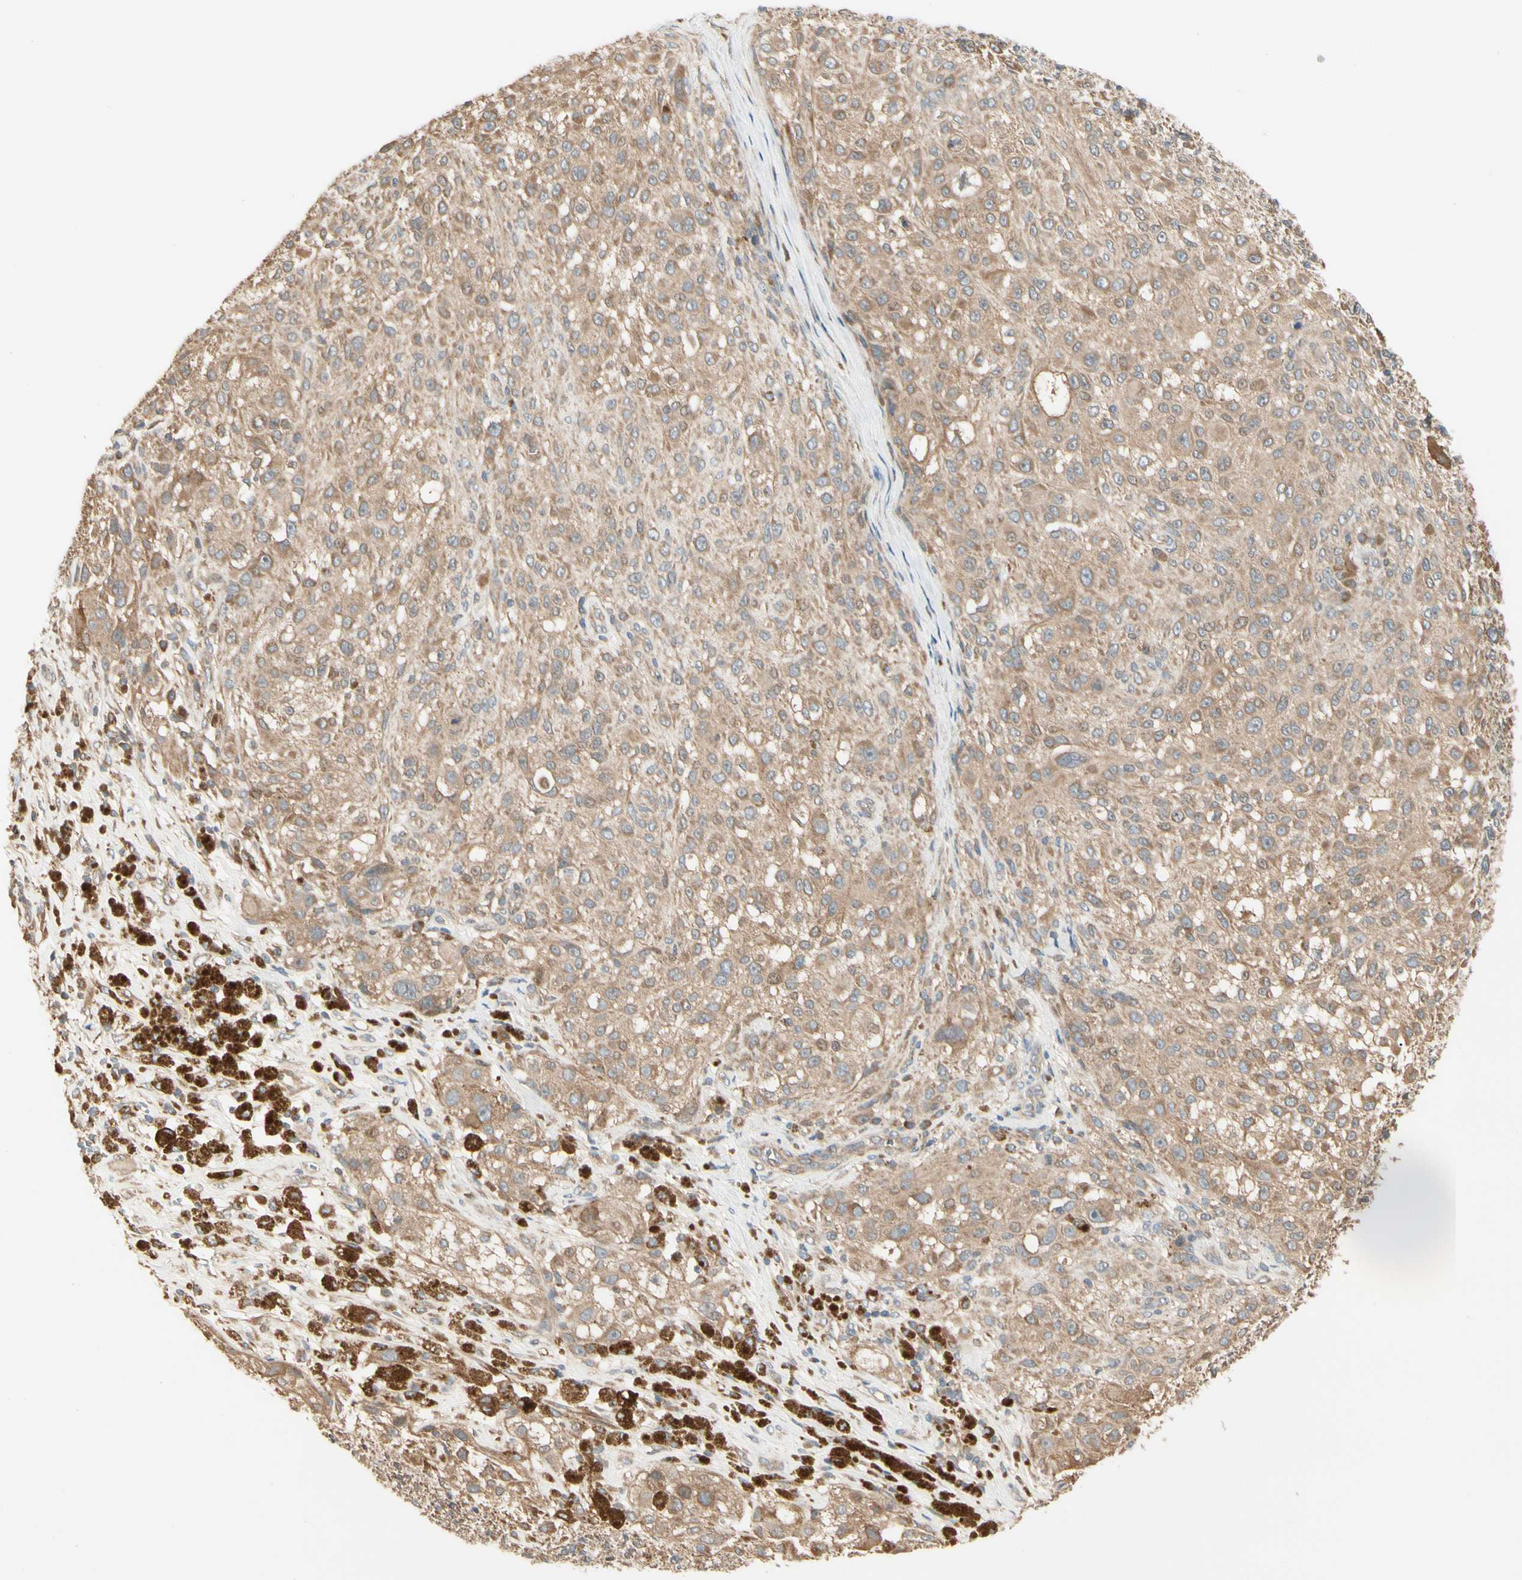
{"staining": {"intensity": "moderate", "quantity": ">75%", "location": "cytoplasmic/membranous"}, "tissue": "melanoma", "cell_type": "Tumor cells", "image_type": "cancer", "snomed": [{"axis": "morphology", "description": "Necrosis, NOS"}, {"axis": "morphology", "description": "Malignant melanoma, NOS"}, {"axis": "topography", "description": "Skin"}], "caption": "Immunohistochemistry (DAB) staining of malignant melanoma displays moderate cytoplasmic/membranous protein expression in approximately >75% of tumor cells.", "gene": "IRAG1", "patient": {"sex": "female", "age": 87}}